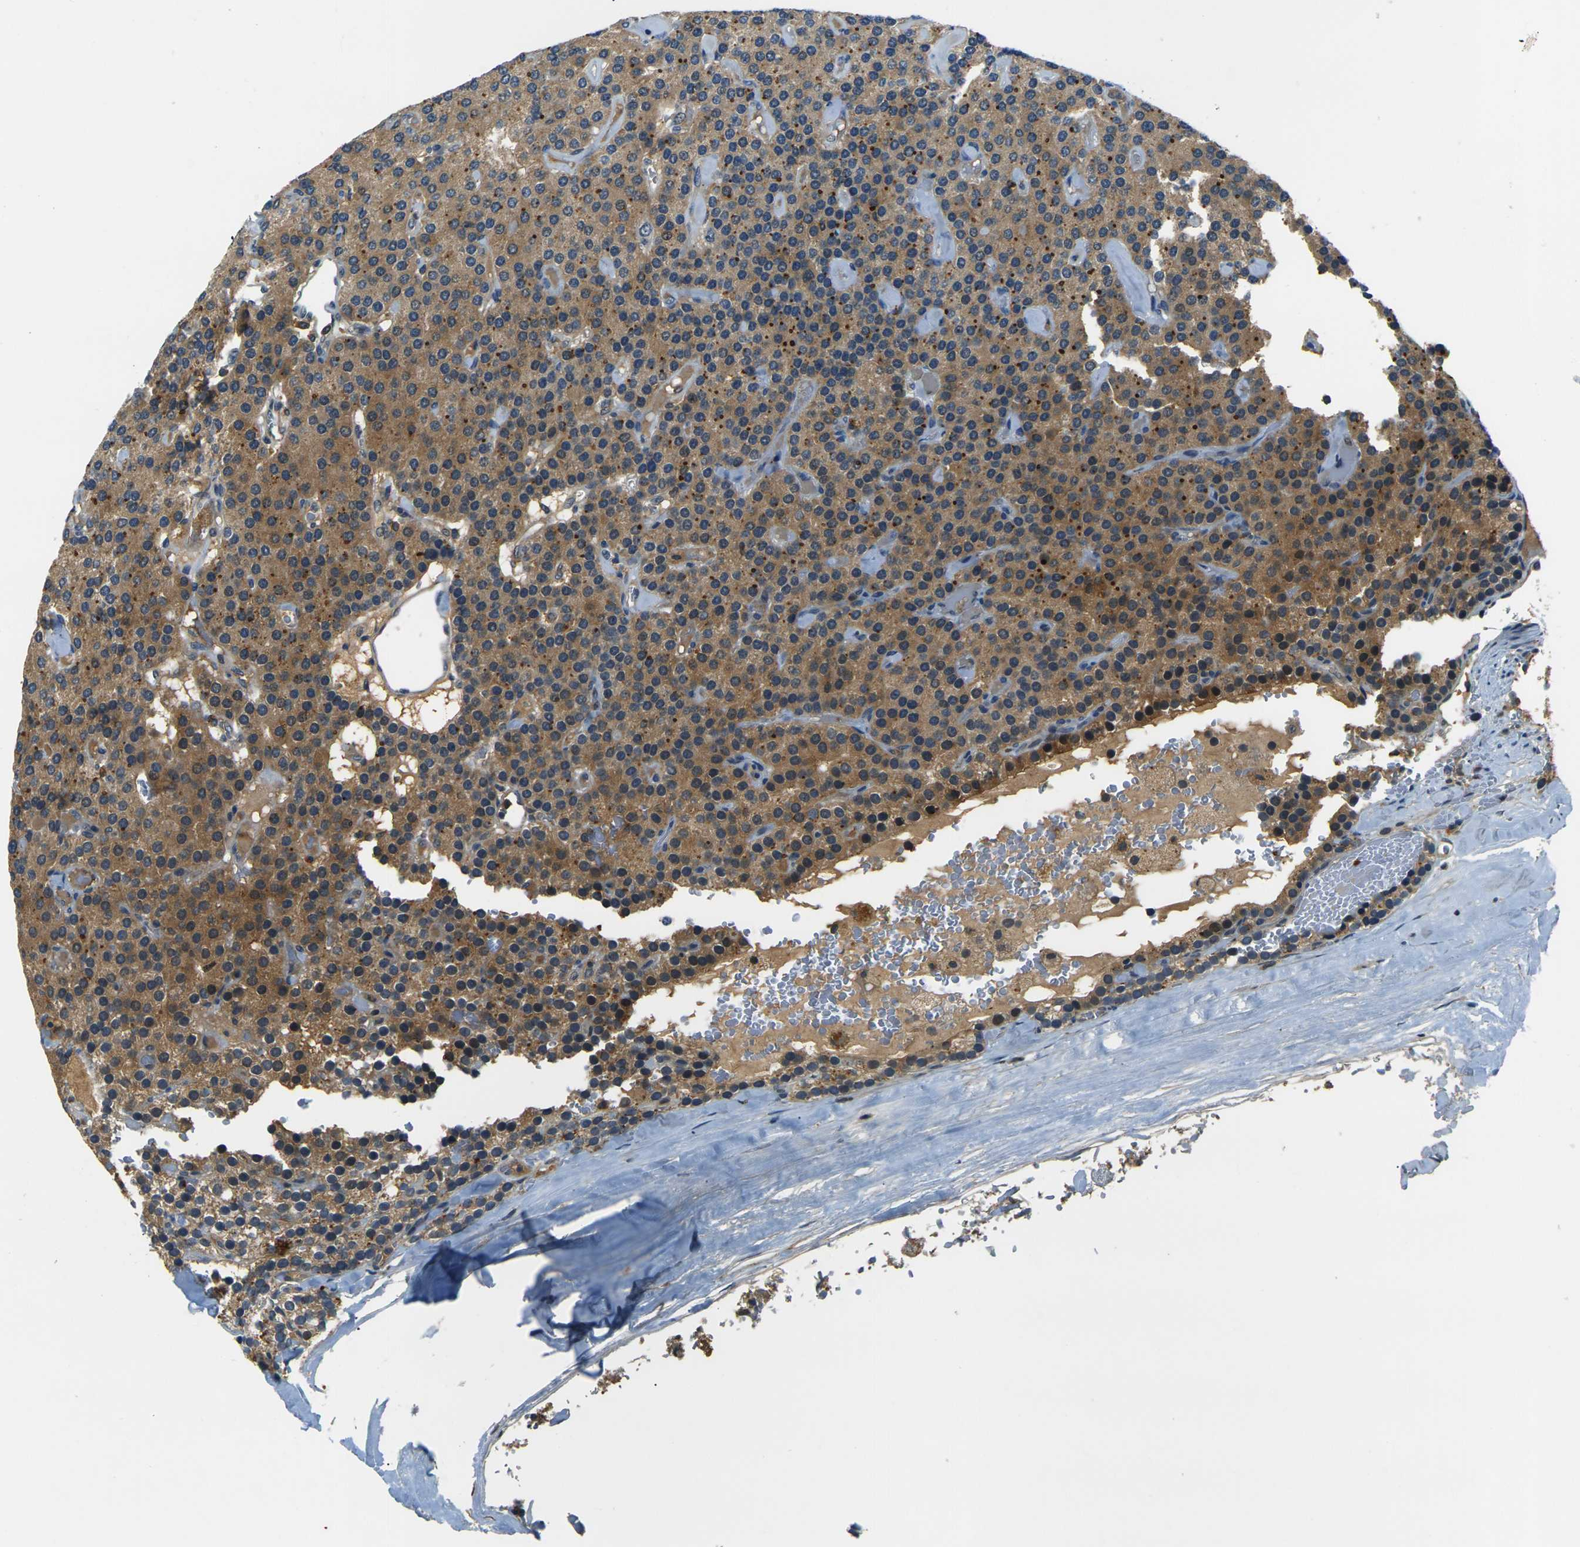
{"staining": {"intensity": "moderate", "quantity": ">75%", "location": "cytoplasmic/membranous"}, "tissue": "parathyroid gland", "cell_type": "Glandular cells", "image_type": "normal", "snomed": [{"axis": "morphology", "description": "Normal tissue, NOS"}, {"axis": "morphology", "description": "Adenoma, NOS"}, {"axis": "topography", "description": "Parathyroid gland"}], "caption": "Moderate cytoplasmic/membranous protein positivity is seen in about >75% of glandular cells in parathyroid gland. (DAB (3,3'-diaminobenzidine) = brown stain, brightfield microscopy at high magnification).", "gene": "PIGL", "patient": {"sex": "female", "age": 86}}